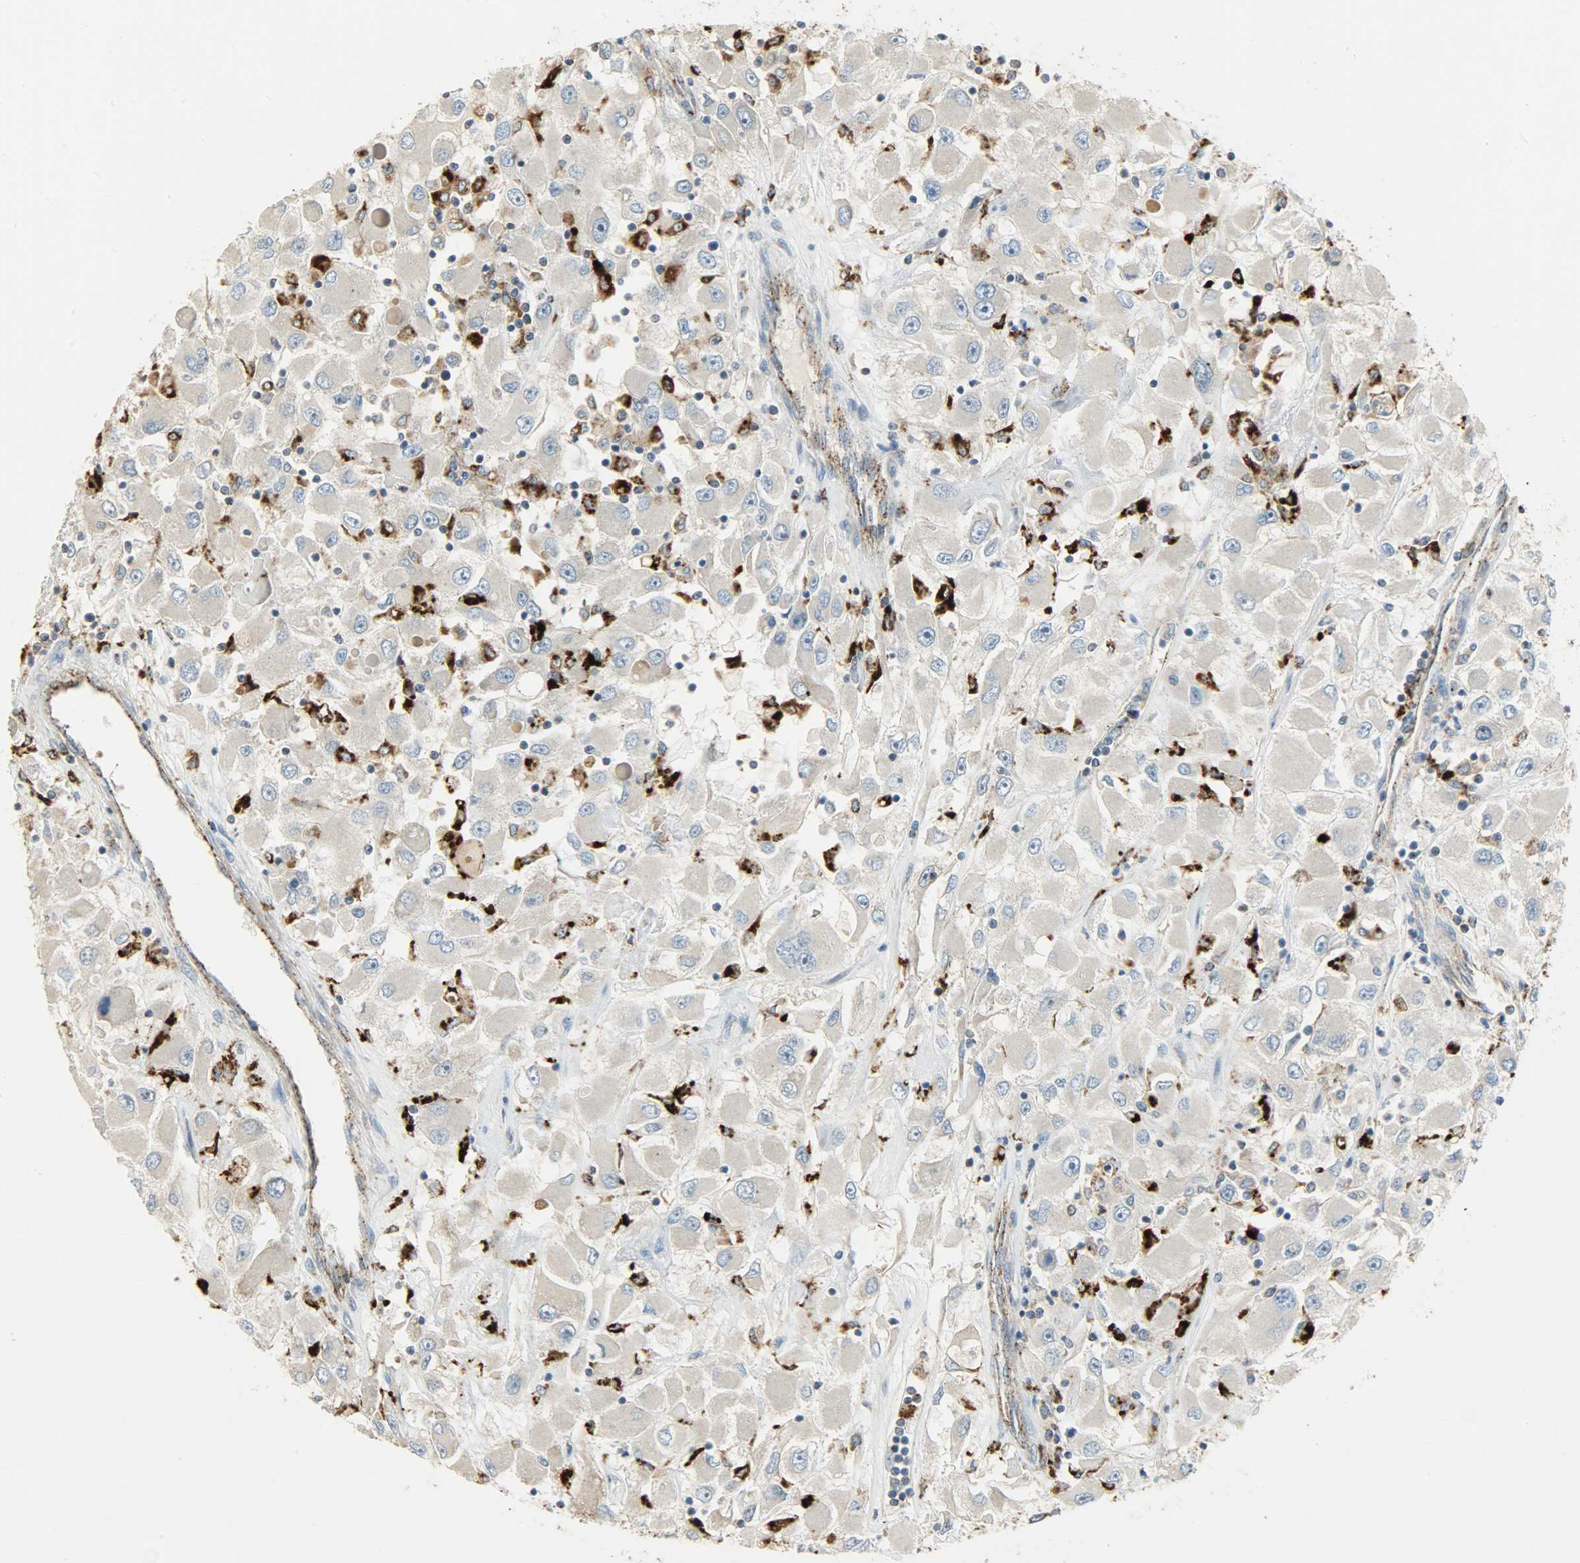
{"staining": {"intensity": "negative", "quantity": "none", "location": "none"}, "tissue": "renal cancer", "cell_type": "Tumor cells", "image_type": "cancer", "snomed": [{"axis": "morphology", "description": "Adenocarcinoma, NOS"}, {"axis": "topography", "description": "Kidney"}], "caption": "IHC image of human renal cancer (adenocarcinoma) stained for a protein (brown), which shows no positivity in tumor cells. (DAB immunohistochemistry with hematoxylin counter stain).", "gene": "ASAH1", "patient": {"sex": "female", "age": 52}}